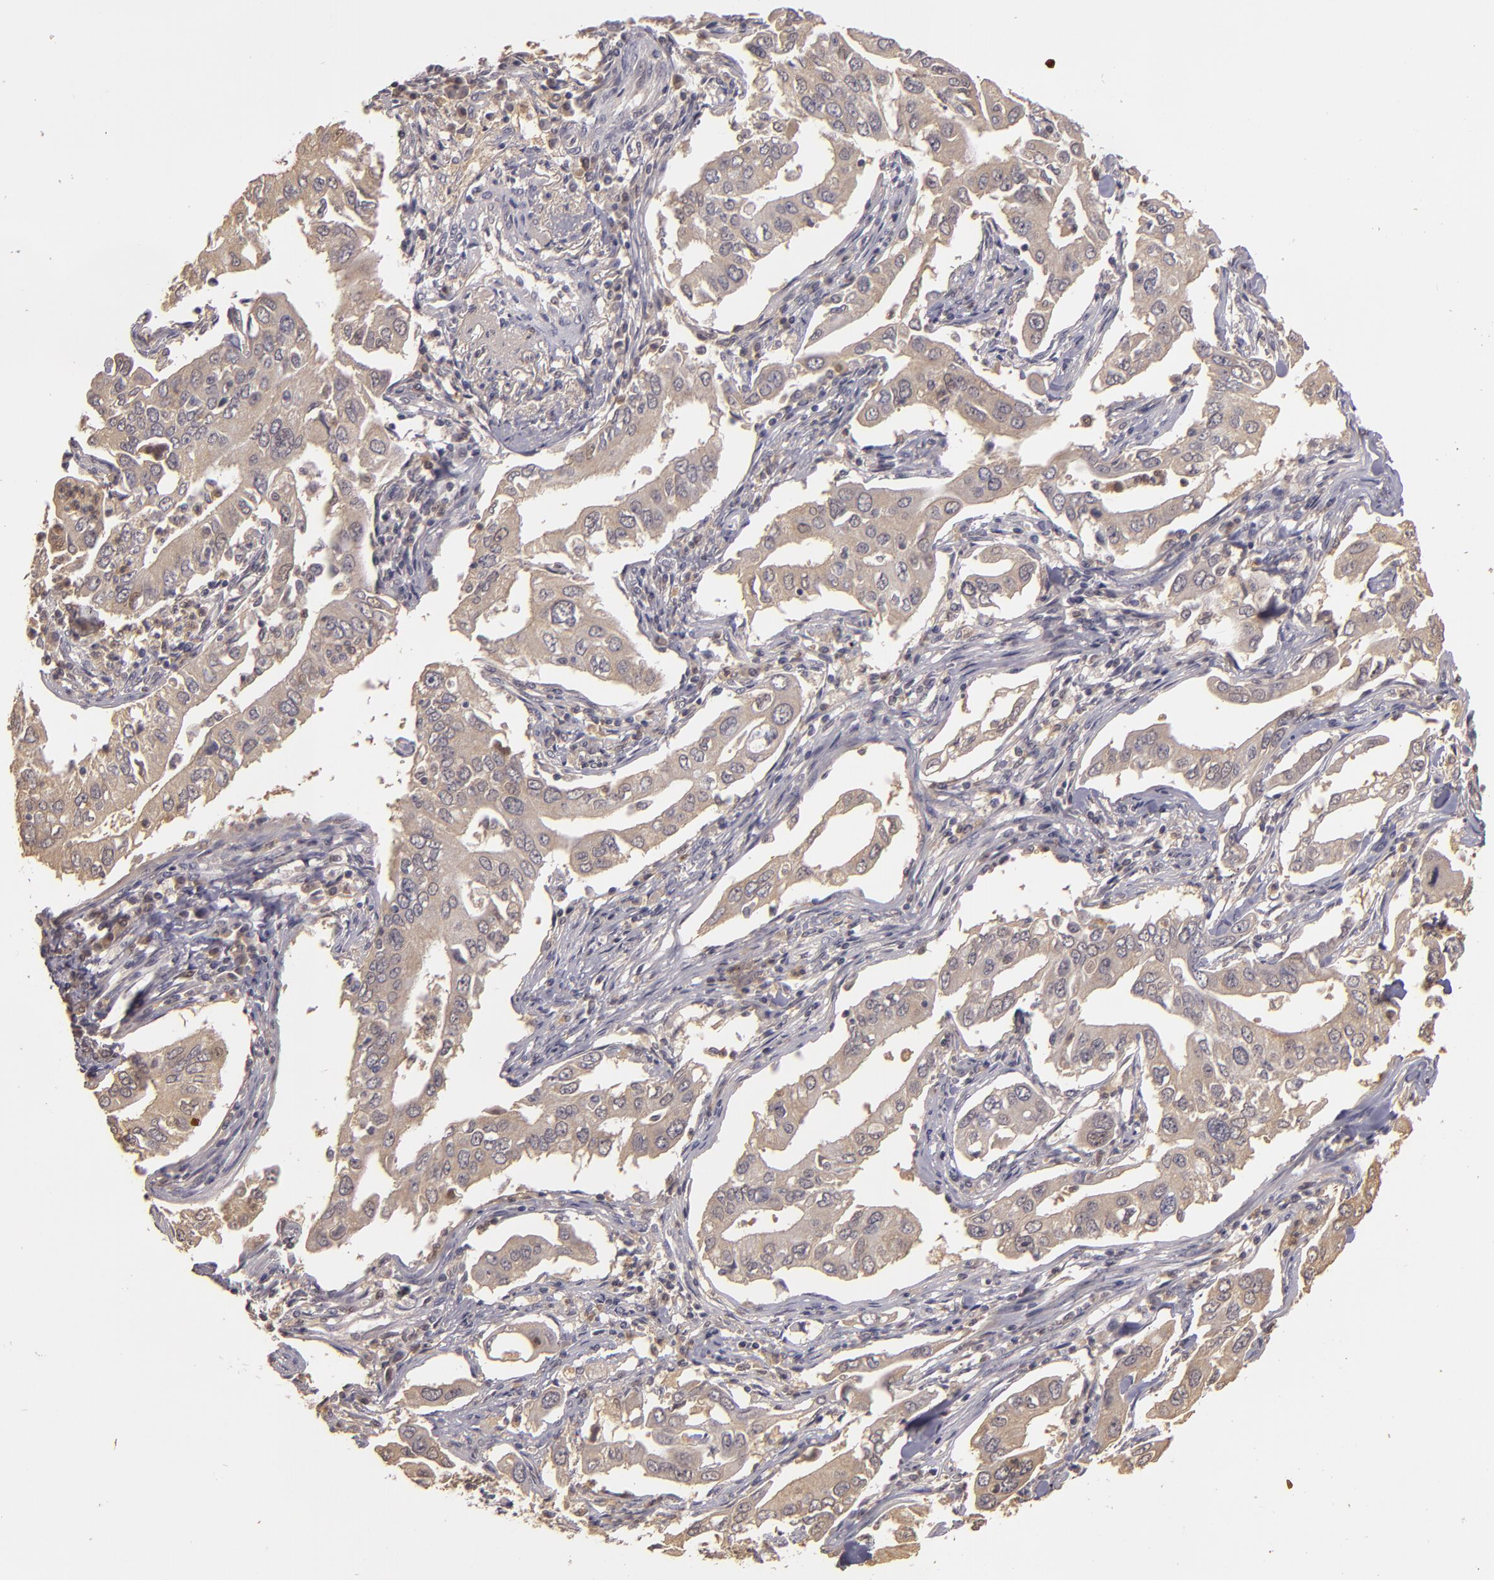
{"staining": {"intensity": "moderate", "quantity": ">75%", "location": "cytoplasmic/membranous,nuclear"}, "tissue": "lung cancer", "cell_type": "Tumor cells", "image_type": "cancer", "snomed": [{"axis": "morphology", "description": "Adenocarcinoma, NOS"}, {"axis": "topography", "description": "Lung"}], "caption": "Moderate cytoplasmic/membranous and nuclear staining for a protein is present in approximately >75% of tumor cells of lung cancer (adenocarcinoma) using immunohistochemistry.", "gene": "LRG1", "patient": {"sex": "male", "age": 48}}